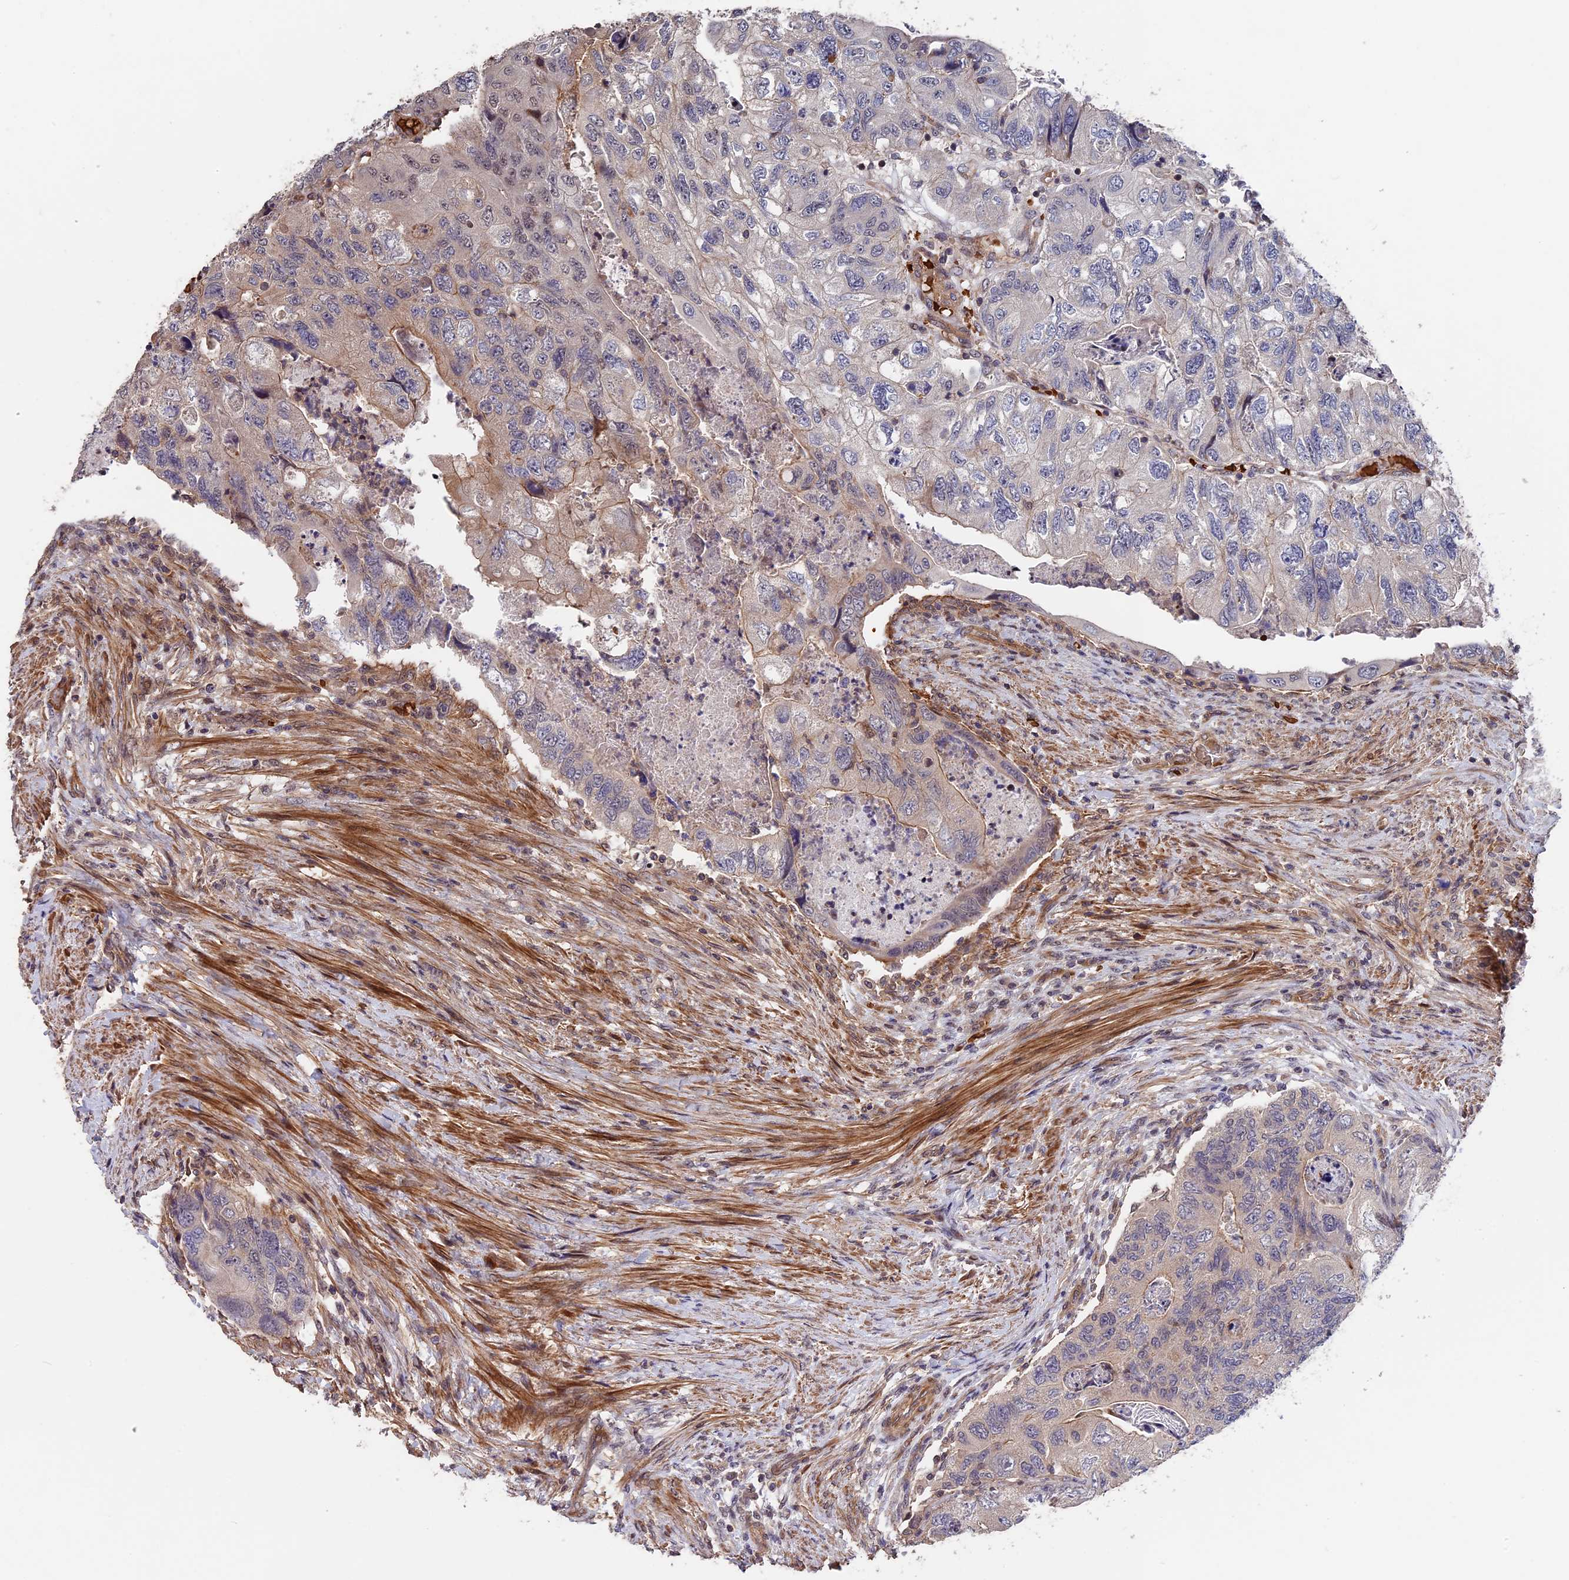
{"staining": {"intensity": "negative", "quantity": "none", "location": "none"}, "tissue": "colorectal cancer", "cell_type": "Tumor cells", "image_type": "cancer", "snomed": [{"axis": "morphology", "description": "Adenocarcinoma, NOS"}, {"axis": "topography", "description": "Rectum"}], "caption": "IHC of human colorectal cancer displays no positivity in tumor cells. (DAB (3,3'-diaminobenzidine) IHC with hematoxylin counter stain).", "gene": "ZC3H10", "patient": {"sex": "male", "age": 63}}